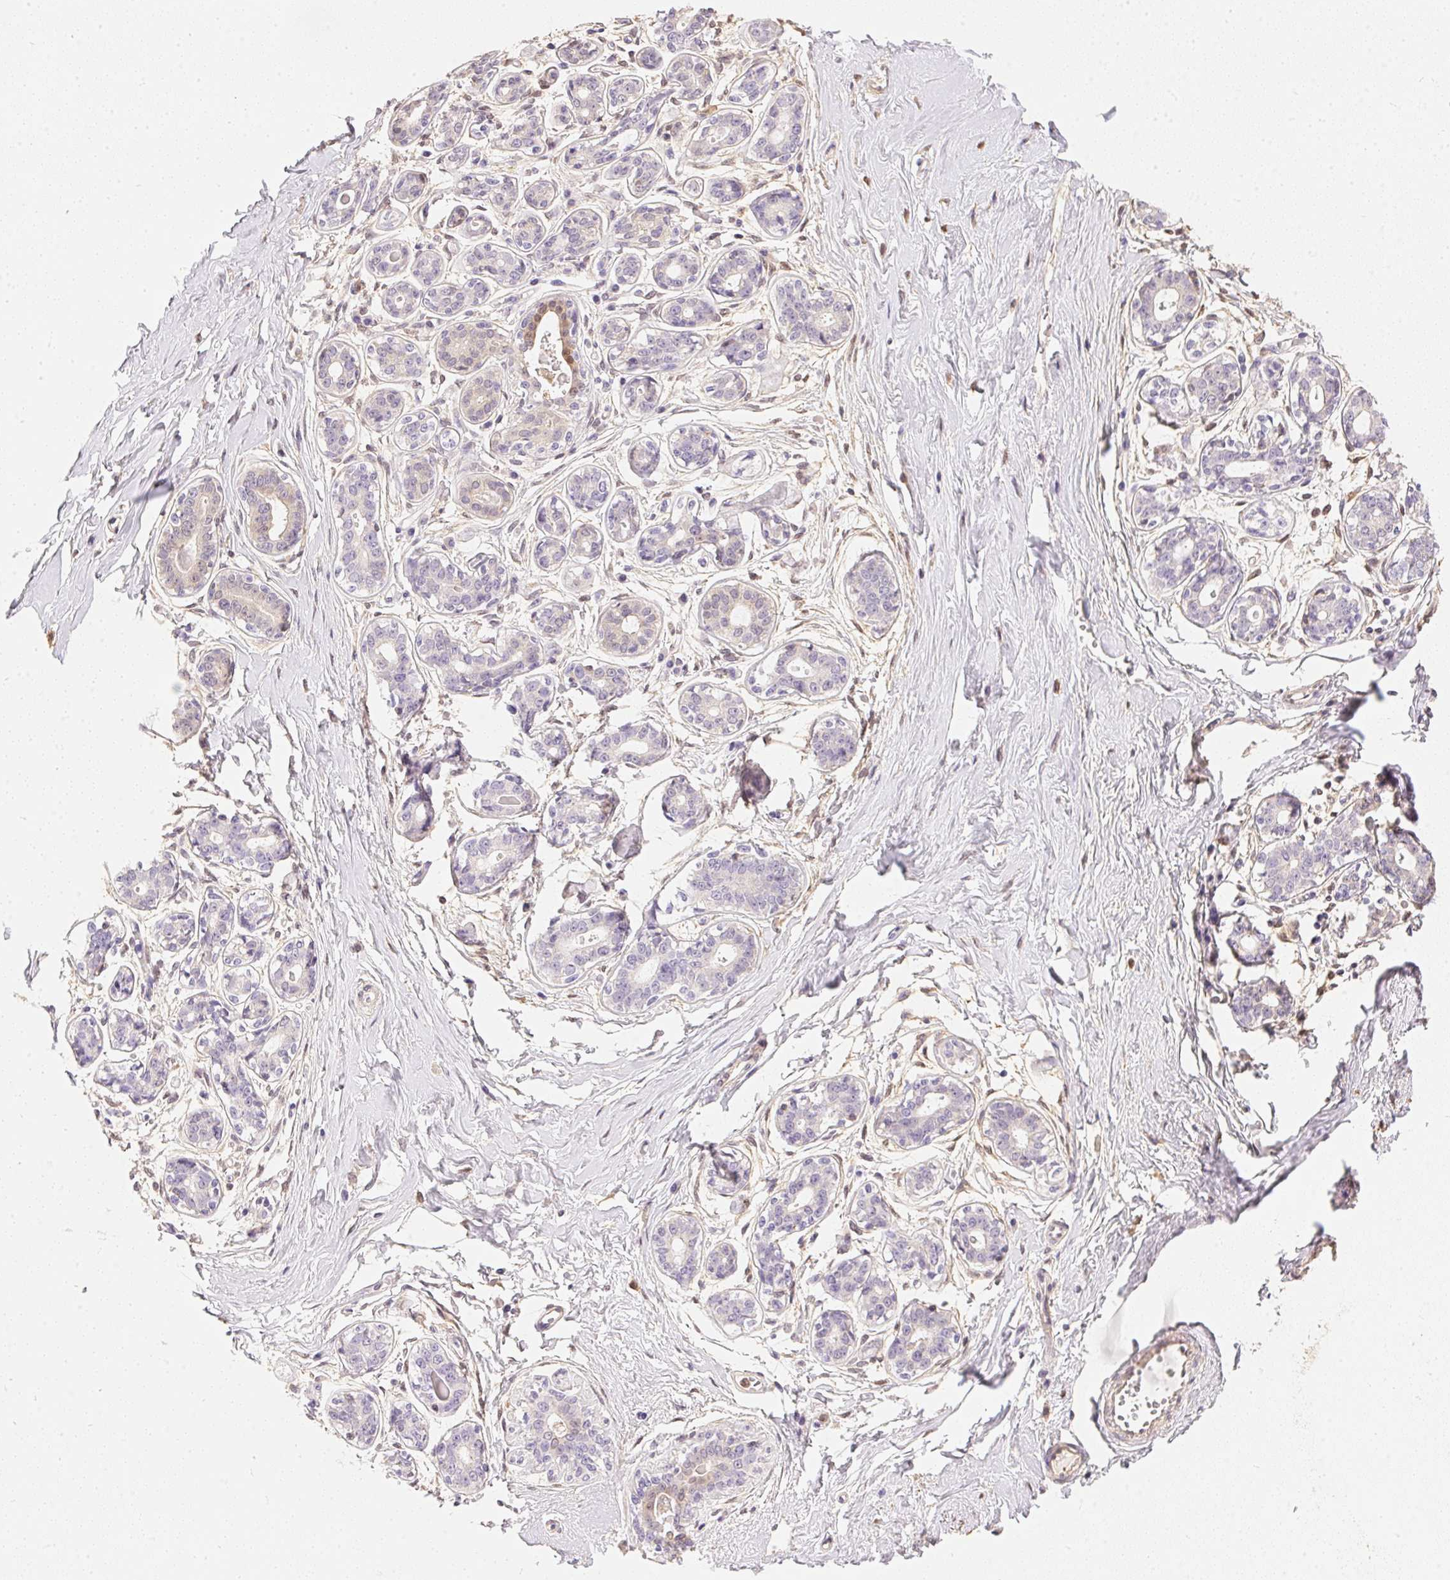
{"staining": {"intensity": "negative", "quantity": "none", "location": "none"}, "tissue": "breast", "cell_type": "Adipocytes", "image_type": "normal", "snomed": [{"axis": "morphology", "description": "Normal tissue, NOS"}, {"axis": "topography", "description": "Skin"}, {"axis": "topography", "description": "Breast"}], "caption": "Photomicrograph shows no significant protein positivity in adipocytes of normal breast.", "gene": "S100A3", "patient": {"sex": "female", "age": 43}}